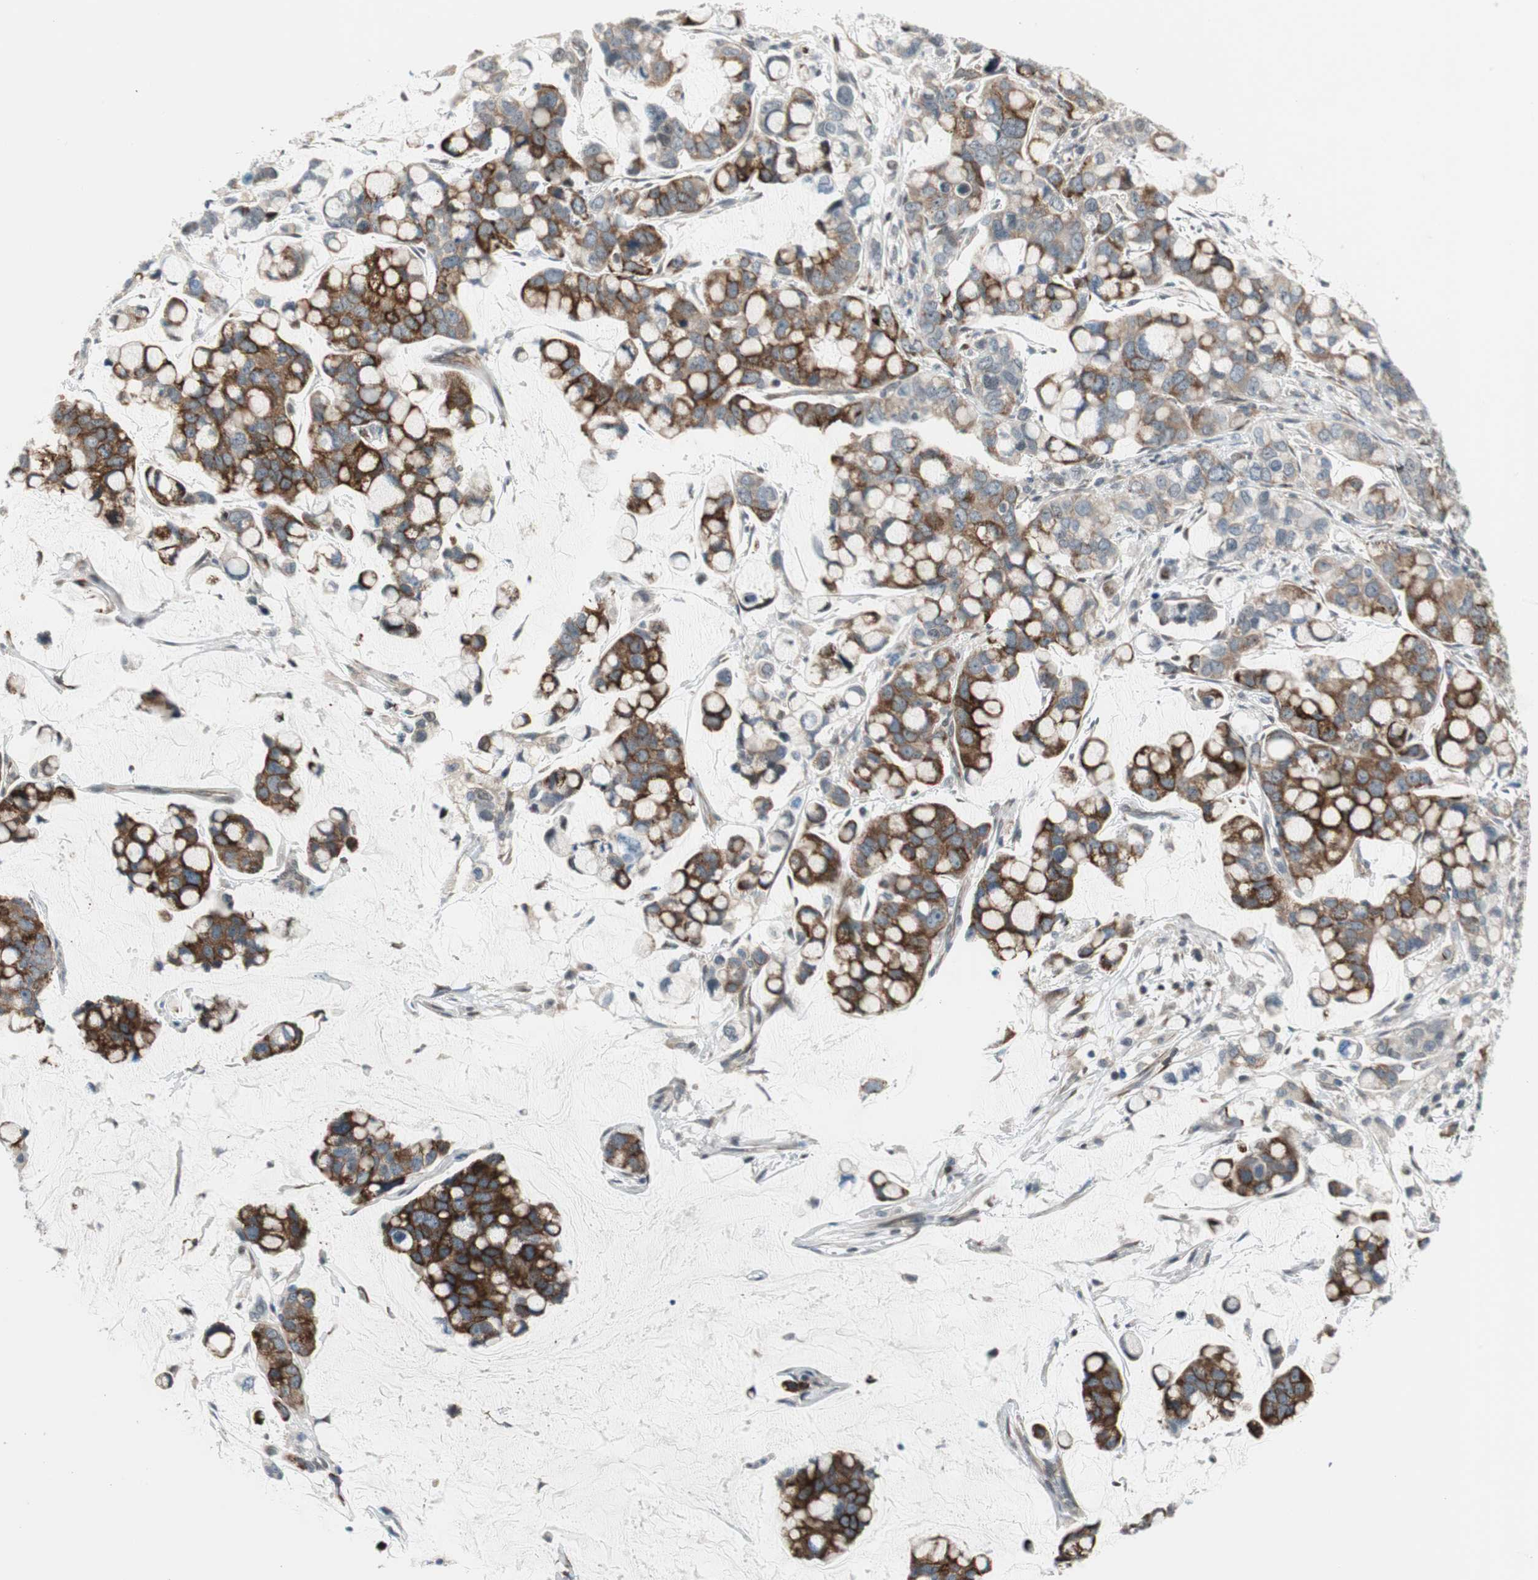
{"staining": {"intensity": "strong", "quantity": "25%-75%", "location": "cytoplasmic/membranous"}, "tissue": "stomach cancer", "cell_type": "Tumor cells", "image_type": "cancer", "snomed": [{"axis": "morphology", "description": "Adenocarcinoma, NOS"}, {"axis": "topography", "description": "Stomach, lower"}], "caption": "Brown immunohistochemical staining in human adenocarcinoma (stomach) demonstrates strong cytoplasmic/membranous expression in approximately 25%-75% of tumor cells.", "gene": "ZNF512B", "patient": {"sex": "male", "age": 84}}